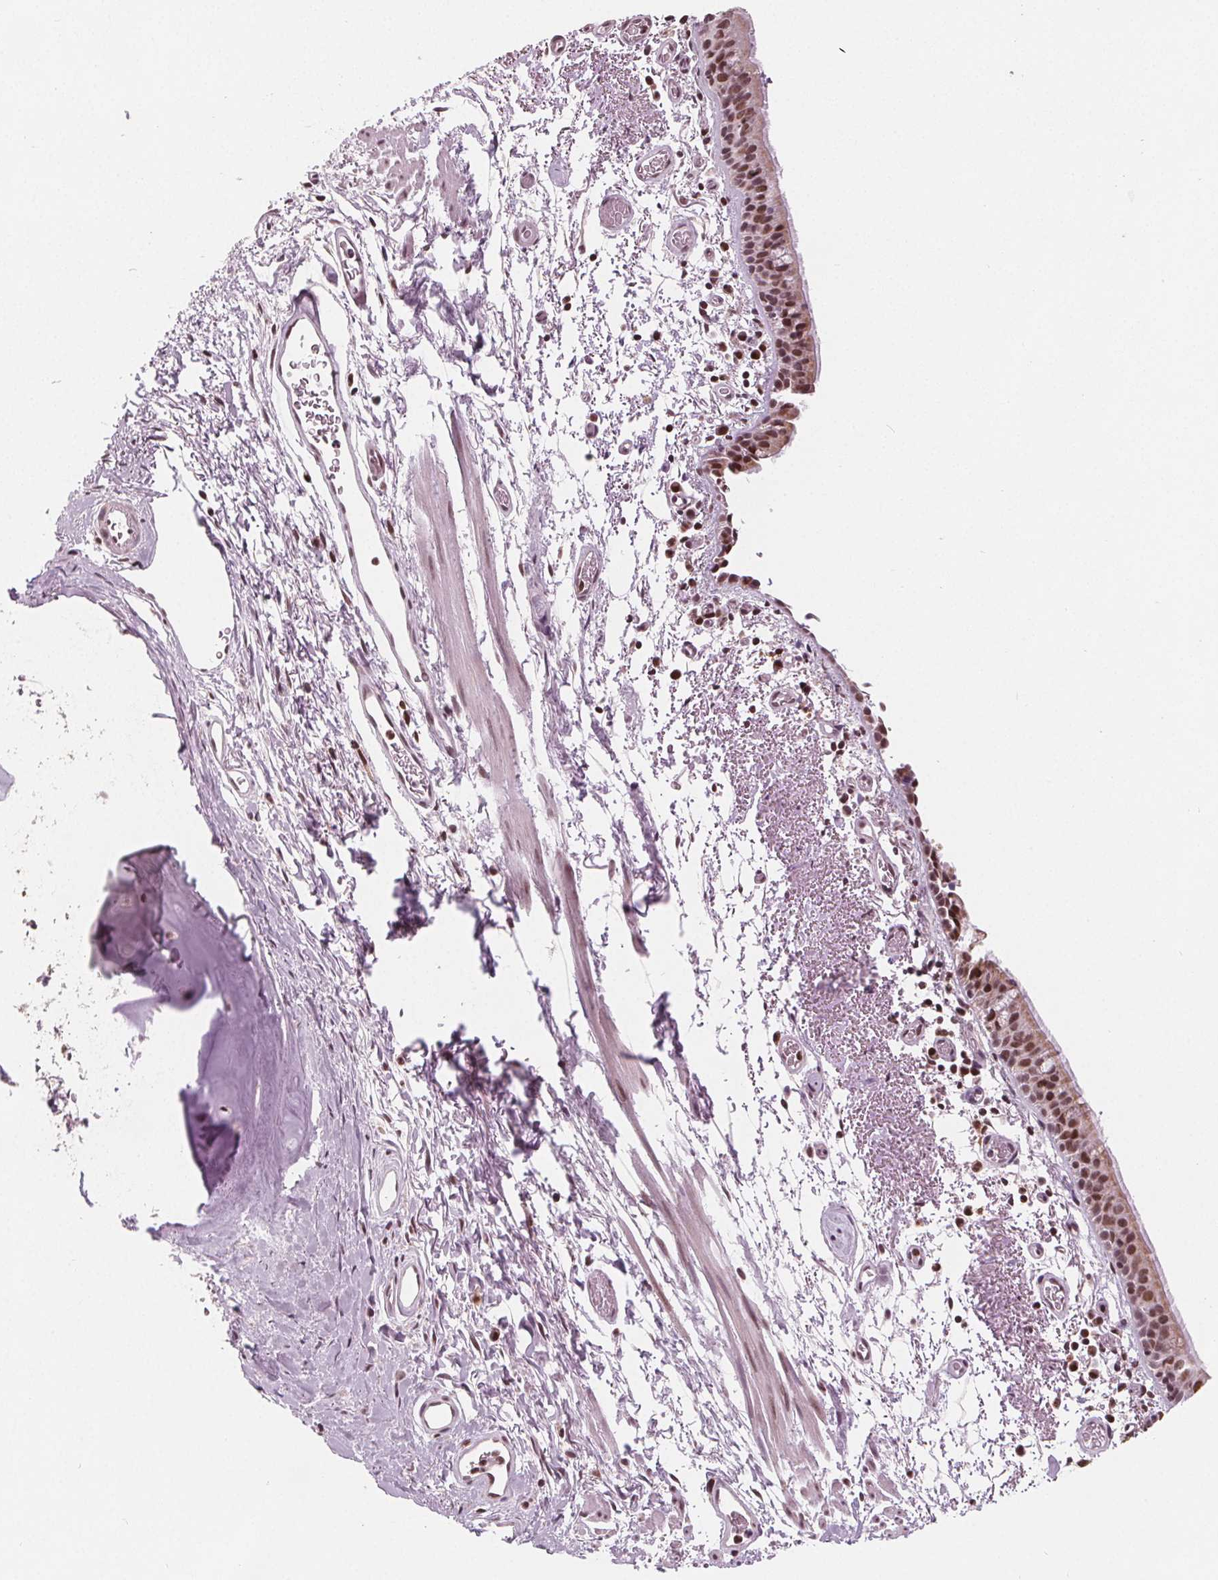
{"staining": {"intensity": "moderate", "quantity": "25%-75%", "location": "nuclear"}, "tissue": "bronchus", "cell_type": "Respiratory epithelial cells", "image_type": "normal", "snomed": [{"axis": "morphology", "description": "Normal tissue, NOS"}, {"axis": "morphology", "description": "Adenocarcinoma, NOS"}, {"axis": "topography", "description": "Bronchus"}], "caption": "DAB immunohistochemical staining of benign human bronchus exhibits moderate nuclear protein expression in approximately 25%-75% of respiratory epithelial cells. The staining is performed using DAB (3,3'-diaminobenzidine) brown chromogen to label protein expression. The nuclei are counter-stained blue using hematoxylin.", "gene": "DPM2", "patient": {"sex": "male", "age": 68}}